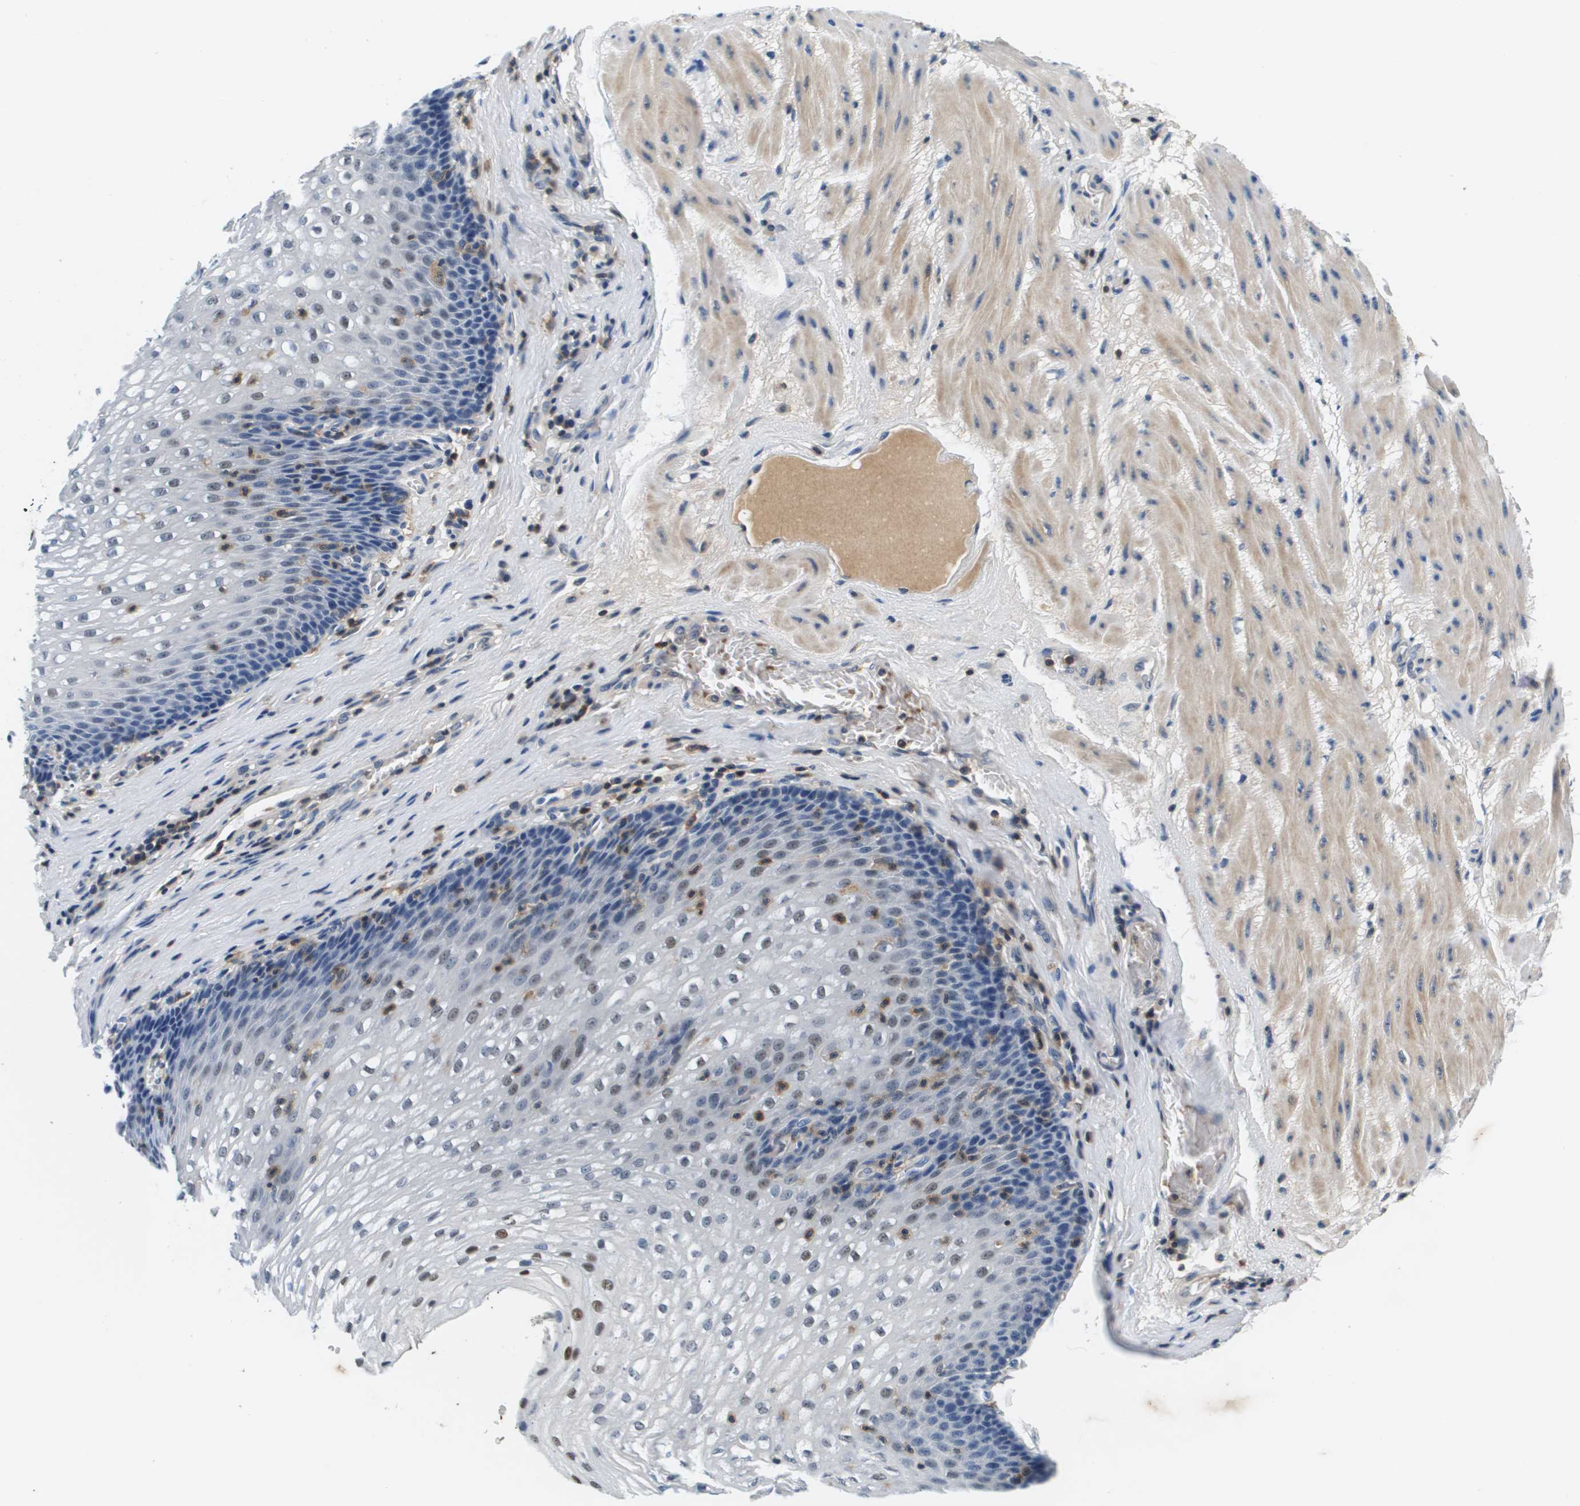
{"staining": {"intensity": "moderate", "quantity": "<25%", "location": "nuclear"}, "tissue": "esophagus", "cell_type": "Squamous epithelial cells", "image_type": "normal", "snomed": [{"axis": "morphology", "description": "Normal tissue, NOS"}, {"axis": "topography", "description": "Esophagus"}], "caption": "A high-resolution histopathology image shows immunohistochemistry (IHC) staining of unremarkable esophagus, which shows moderate nuclear staining in approximately <25% of squamous epithelial cells. Nuclei are stained in blue.", "gene": "KCNQ5", "patient": {"sex": "male", "age": 48}}